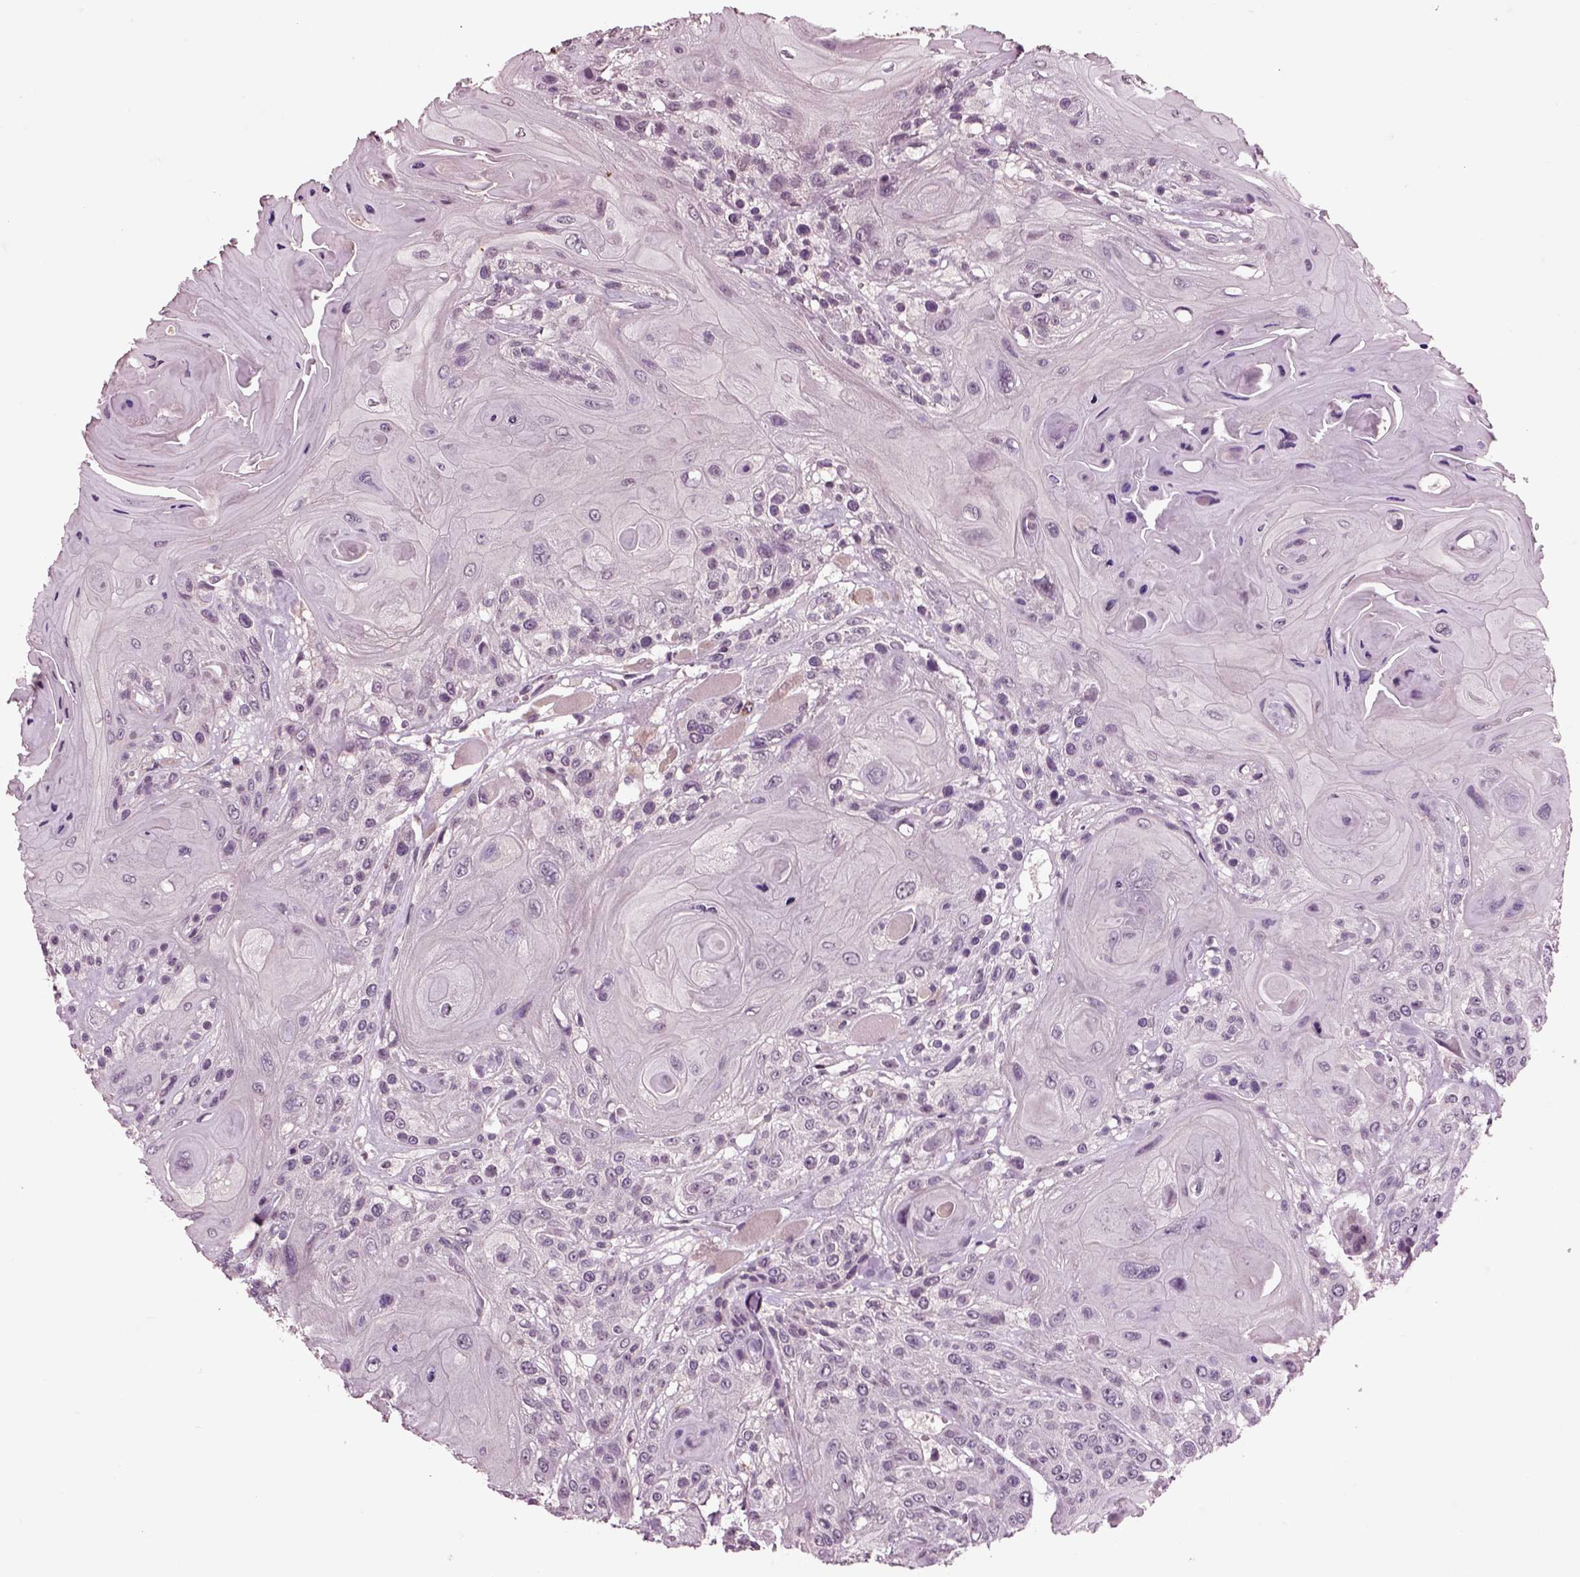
{"staining": {"intensity": "negative", "quantity": "none", "location": "none"}, "tissue": "head and neck cancer", "cell_type": "Tumor cells", "image_type": "cancer", "snomed": [{"axis": "morphology", "description": "Squamous cell carcinoma, NOS"}, {"axis": "topography", "description": "Head-Neck"}], "caption": "Human squamous cell carcinoma (head and neck) stained for a protein using IHC exhibits no staining in tumor cells.", "gene": "CHGB", "patient": {"sex": "female", "age": 59}}